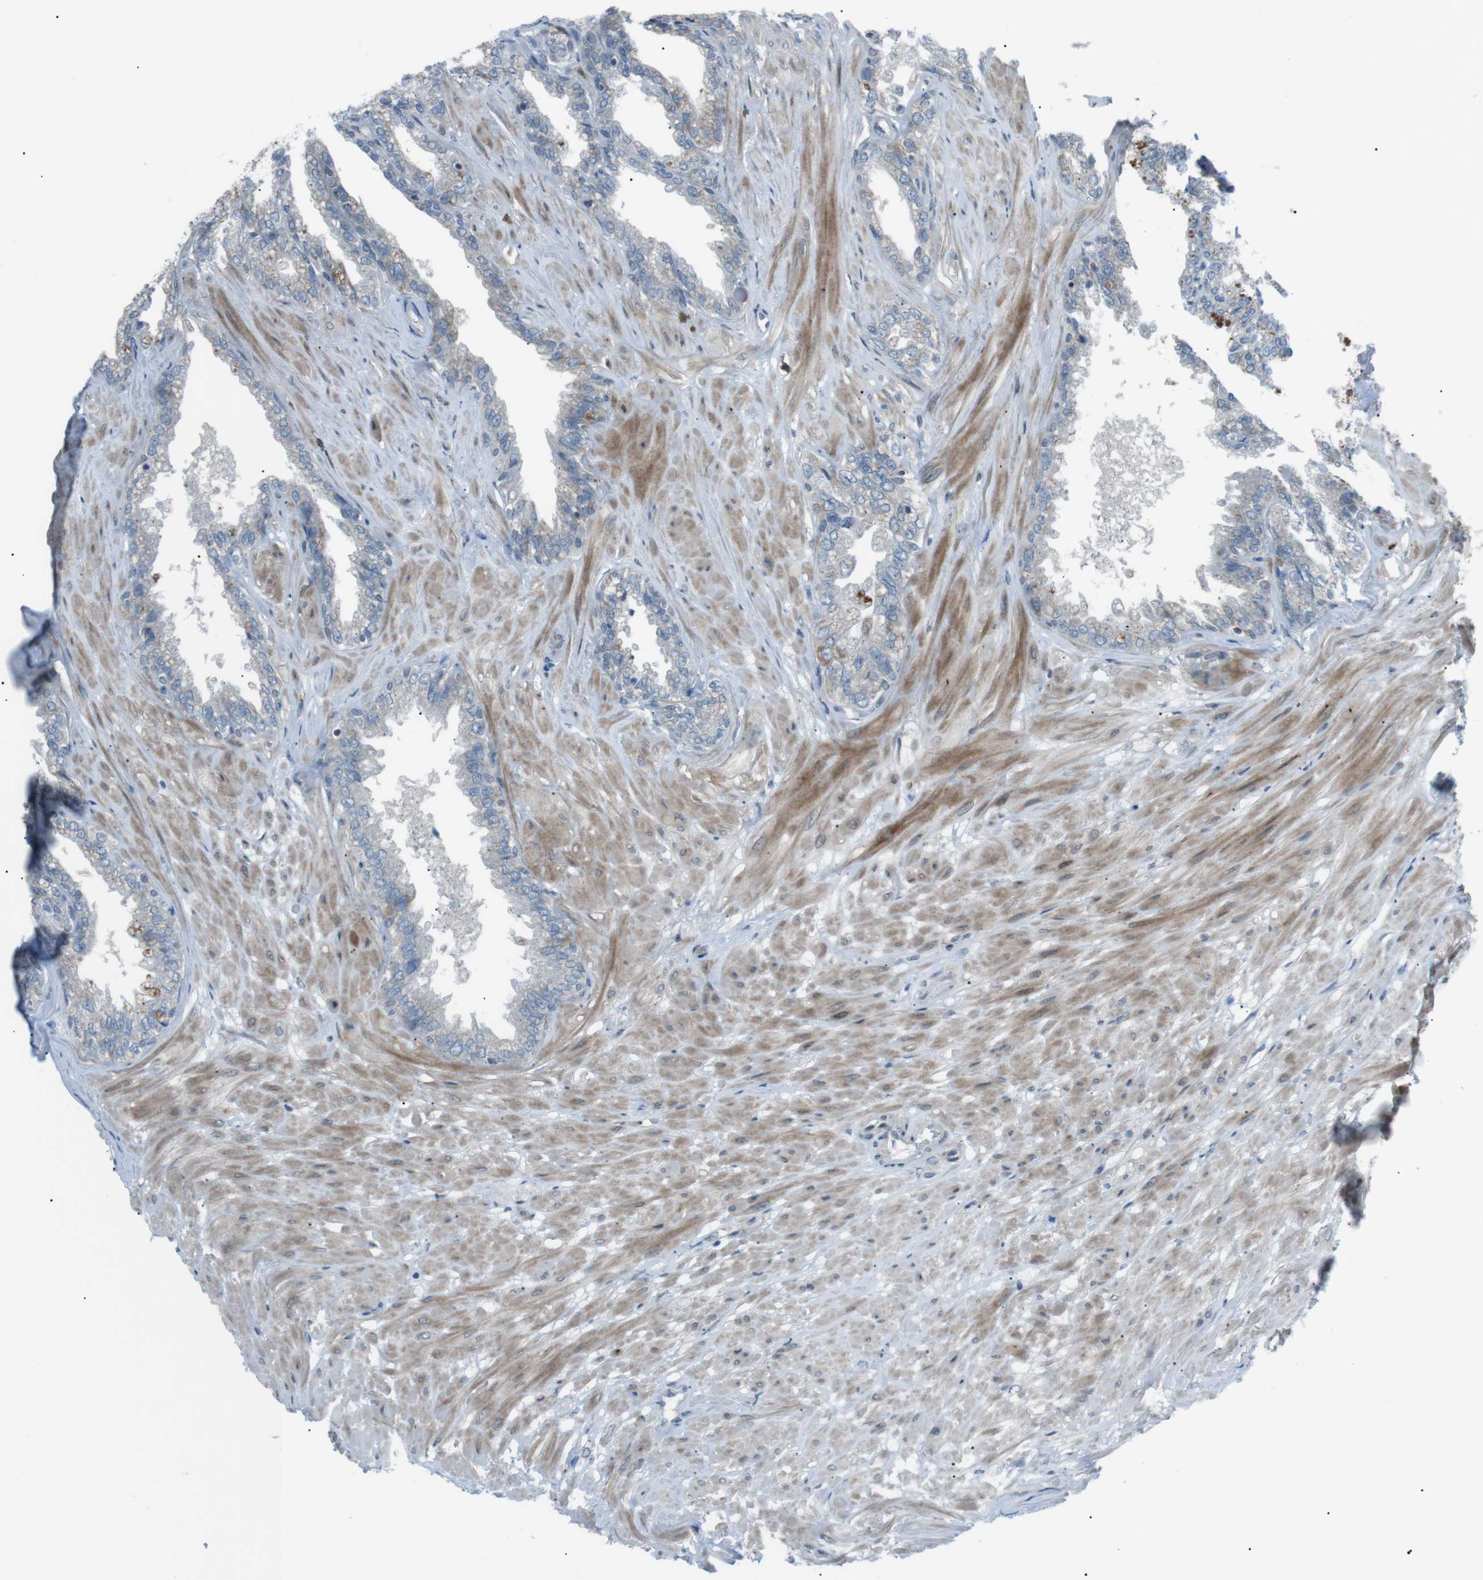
{"staining": {"intensity": "moderate", "quantity": "25%-75%", "location": "cytoplasmic/membranous"}, "tissue": "seminal vesicle", "cell_type": "Glandular cells", "image_type": "normal", "snomed": [{"axis": "morphology", "description": "Normal tissue, NOS"}, {"axis": "topography", "description": "Seminal veicle"}], "caption": "Brown immunohistochemical staining in benign human seminal vesicle exhibits moderate cytoplasmic/membranous staining in about 25%-75% of glandular cells.", "gene": "ARID5B", "patient": {"sex": "male", "age": 46}}